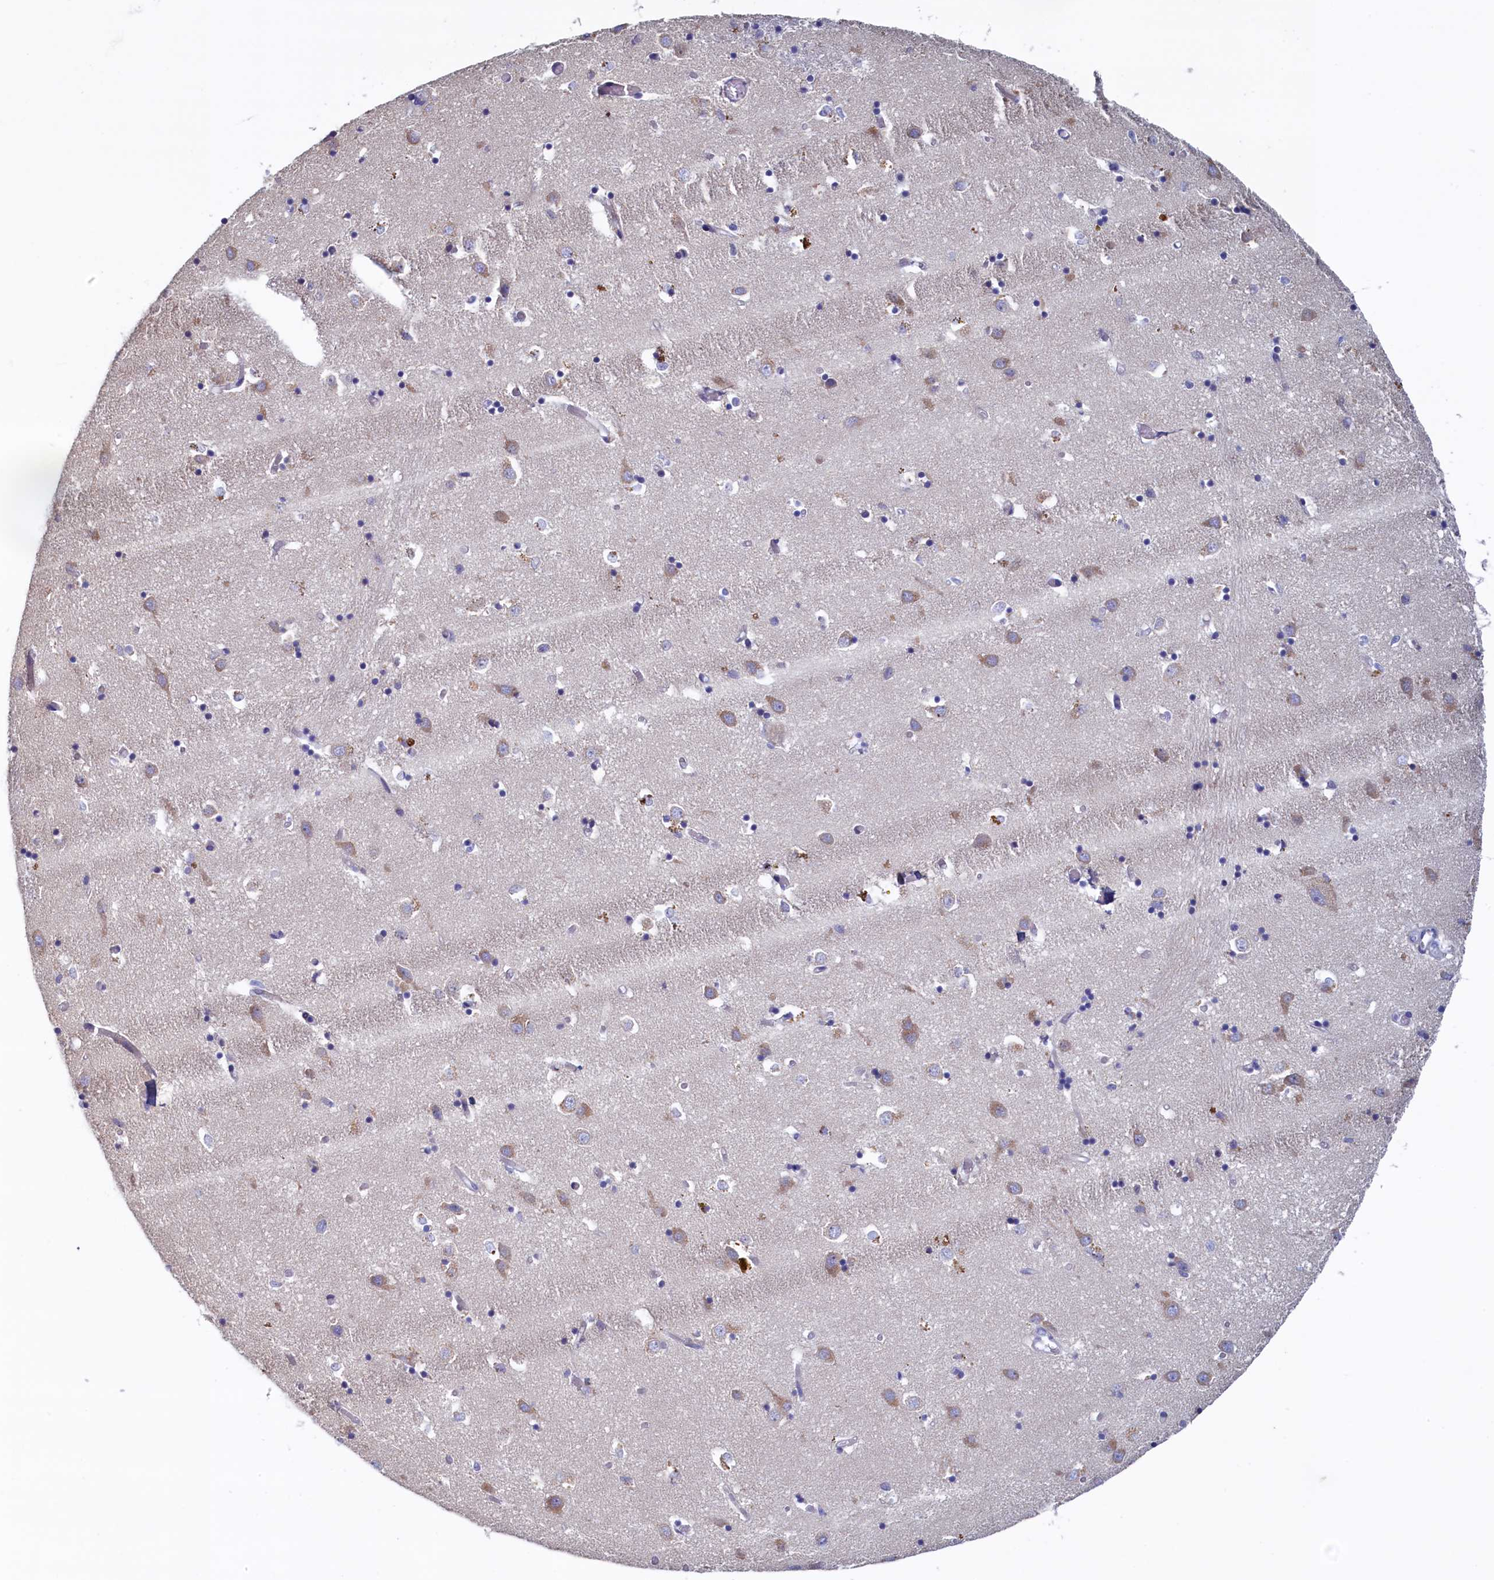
{"staining": {"intensity": "negative", "quantity": "none", "location": "none"}, "tissue": "caudate", "cell_type": "Glial cells", "image_type": "normal", "snomed": [{"axis": "morphology", "description": "Normal tissue, NOS"}, {"axis": "topography", "description": "Lateral ventricle wall"}], "caption": "Human caudate stained for a protein using immunohistochemistry demonstrates no positivity in glial cells.", "gene": "CBLIF", "patient": {"sex": "male", "age": 70}}